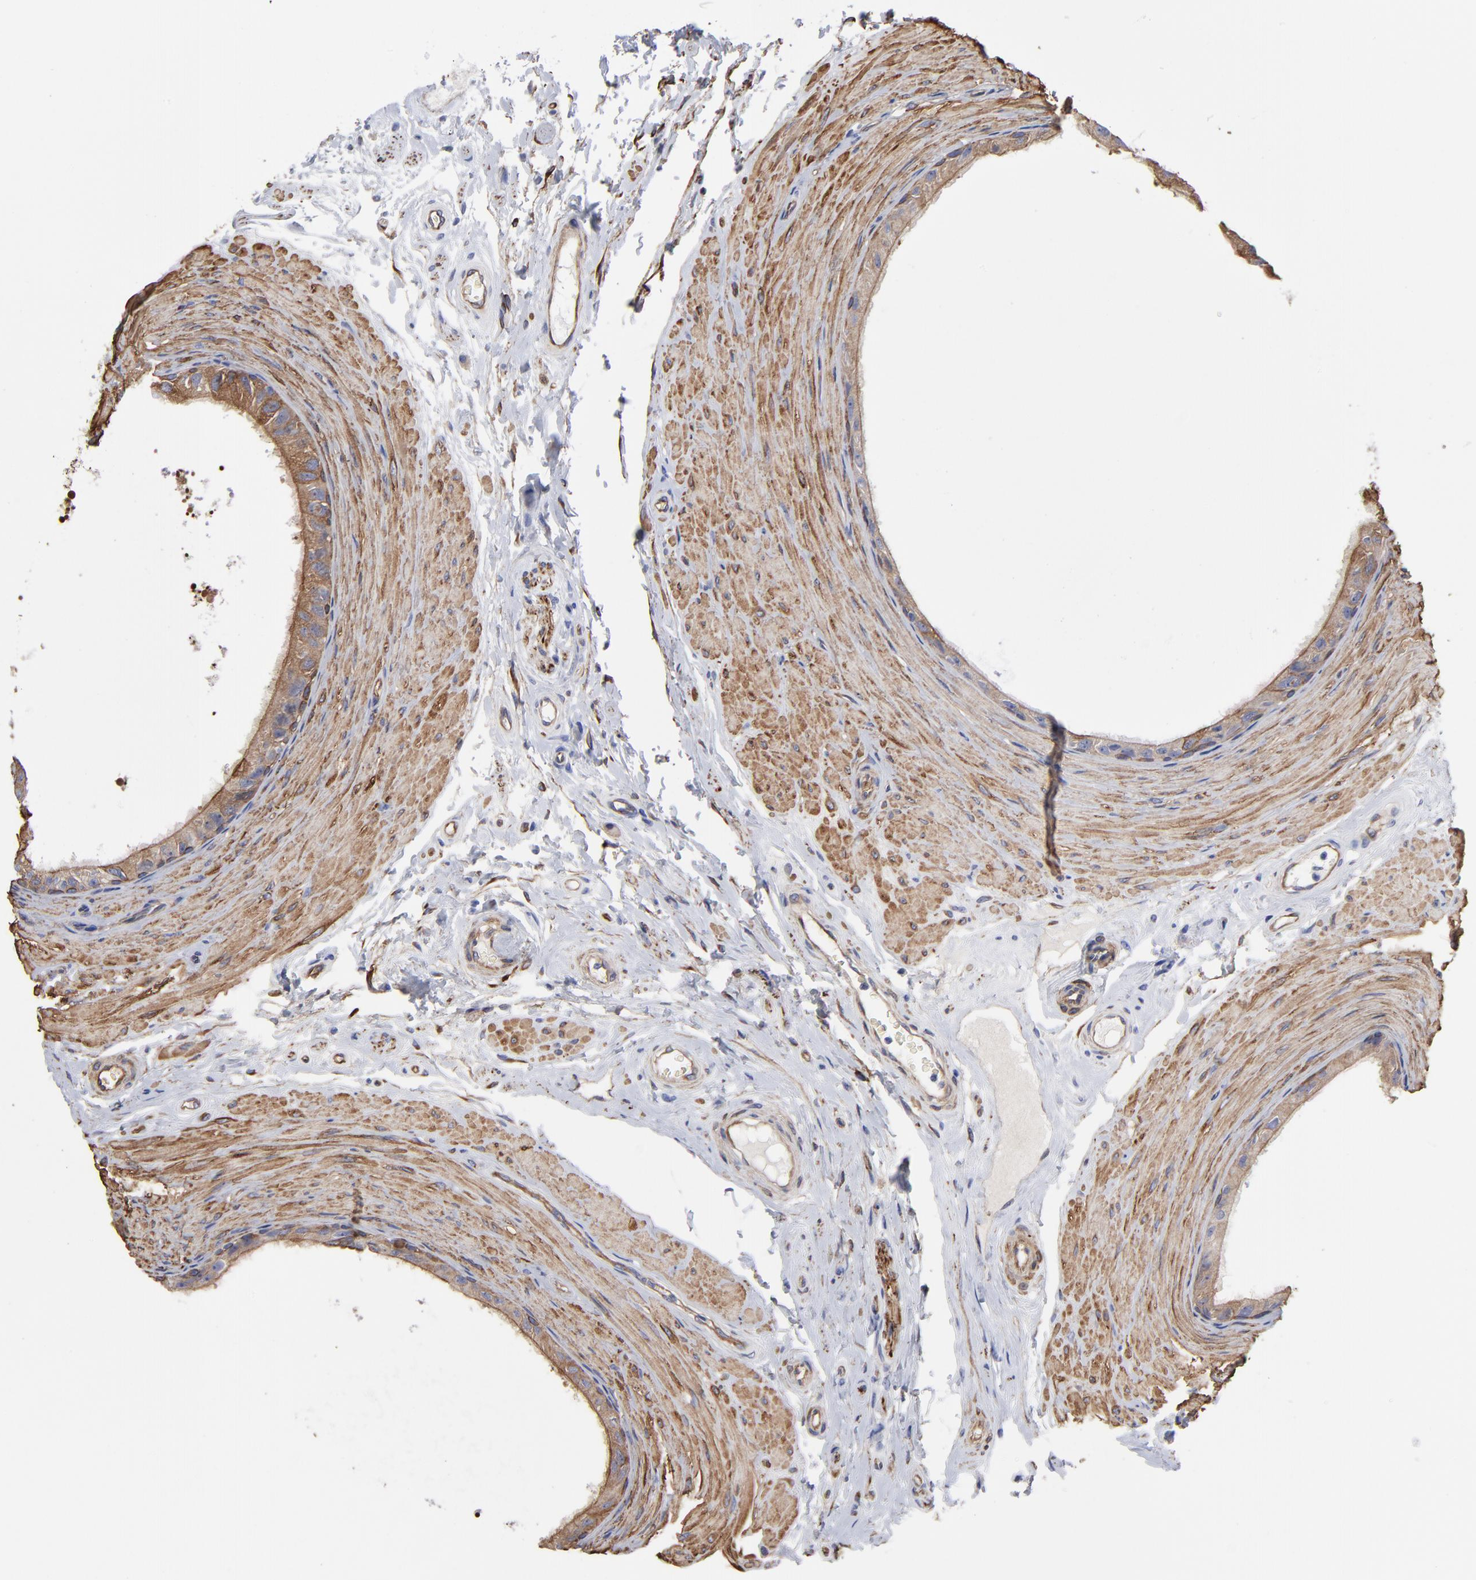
{"staining": {"intensity": "moderate", "quantity": ">75%", "location": "cytoplasmic/membranous"}, "tissue": "epididymis", "cell_type": "Glandular cells", "image_type": "normal", "snomed": [{"axis": "morphology", "description": "Normal tissue, NOS"}, {"axis": "topography", "description": "Epididymis"}], "caption": "Immunohistochemistry (IHC) staining of unremarkable epididymis, which displays medium levels of moderate cytoplasmic/membranous expression in approximately >75% of glandular cells indicating moderate cytoplasmic/membranous protein positivity. The staining was performed using DAB (brown) for protein detection and nuclei were counterstained in hematoxylin (blue).", "gene": "CILP", "patient": {"sex": "male", "age": 68}}